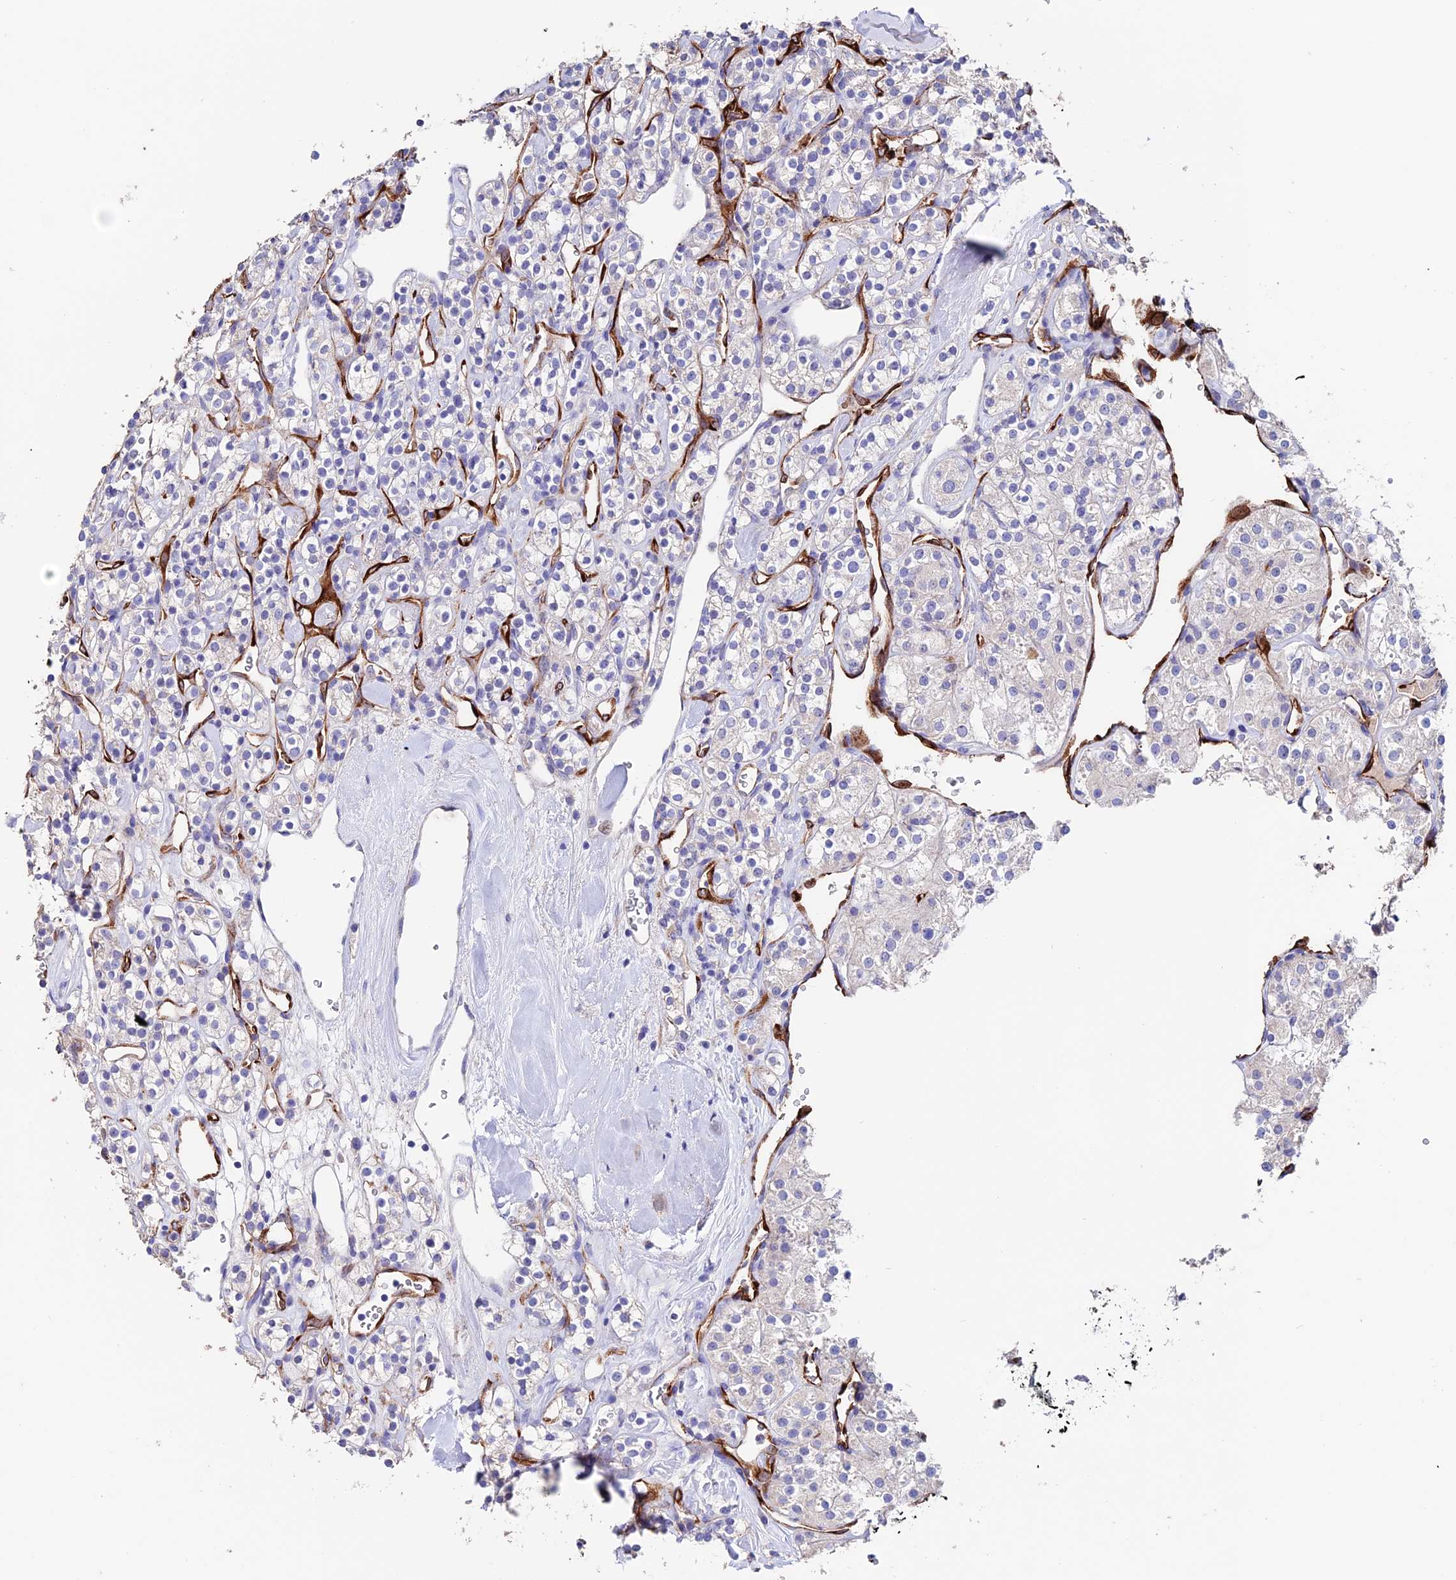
{"staining": {"intensity": "negative", "quantity": "none", "location": "none"}, "tissue": "renal cancer", "cell_type": "Tumor cells", "image_type": "cancer", "snomed": [{"axis": "morphology", "description": "Adenocarcinoma, NOS"}, {"axis": "topography", "description": "Kidney"}], "caption": "Immunohistochemistry photomicrograph of neoplastic tissue: renal cancer (adenocarcinoma) stained with DAB (3,3'-diaminobenzidine) displays no significant protein expression in tumor cells.", "gene": "ESM1", "patient": {"sex": "male", "age": 77}}